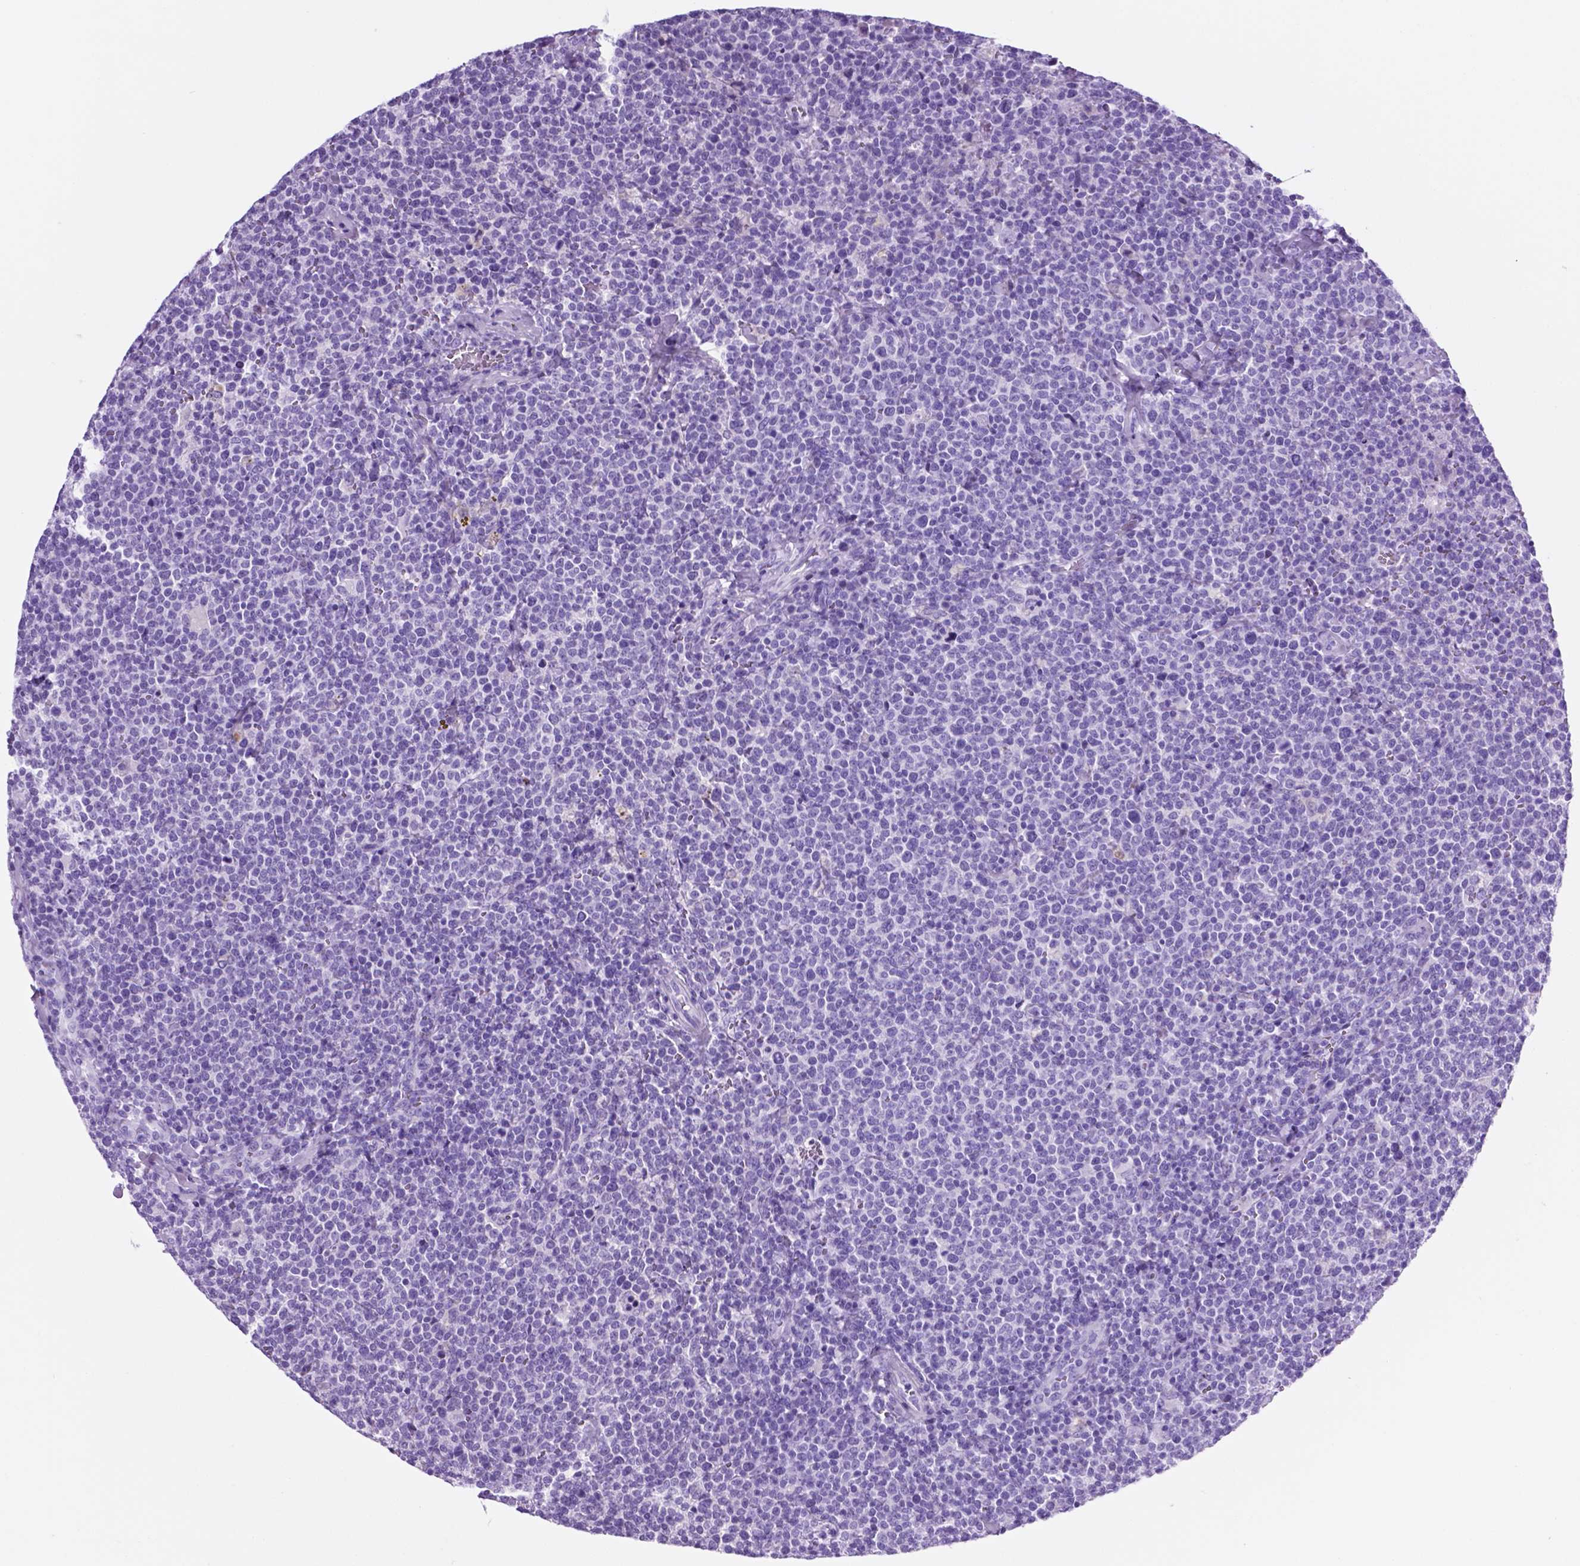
{"staining": {"intensity": "negative", "quantity": "none", "location": "none"}, "tissue": "lymphoma", "cell_type": "Tumor cells", "image_type": "cancer", "snomed": [{"axis": "morphology", "description": "Malignant lymphoma, non-Hodgkin's type, High grade"}, {"axis": "topography", "description": "Lymph node"}], "caption": "Histopathology image shows no significant protein expression in tumor cells of lymphoma.", "gene": "C17orf107", "patient": {"sex": "male", "age": 61}}